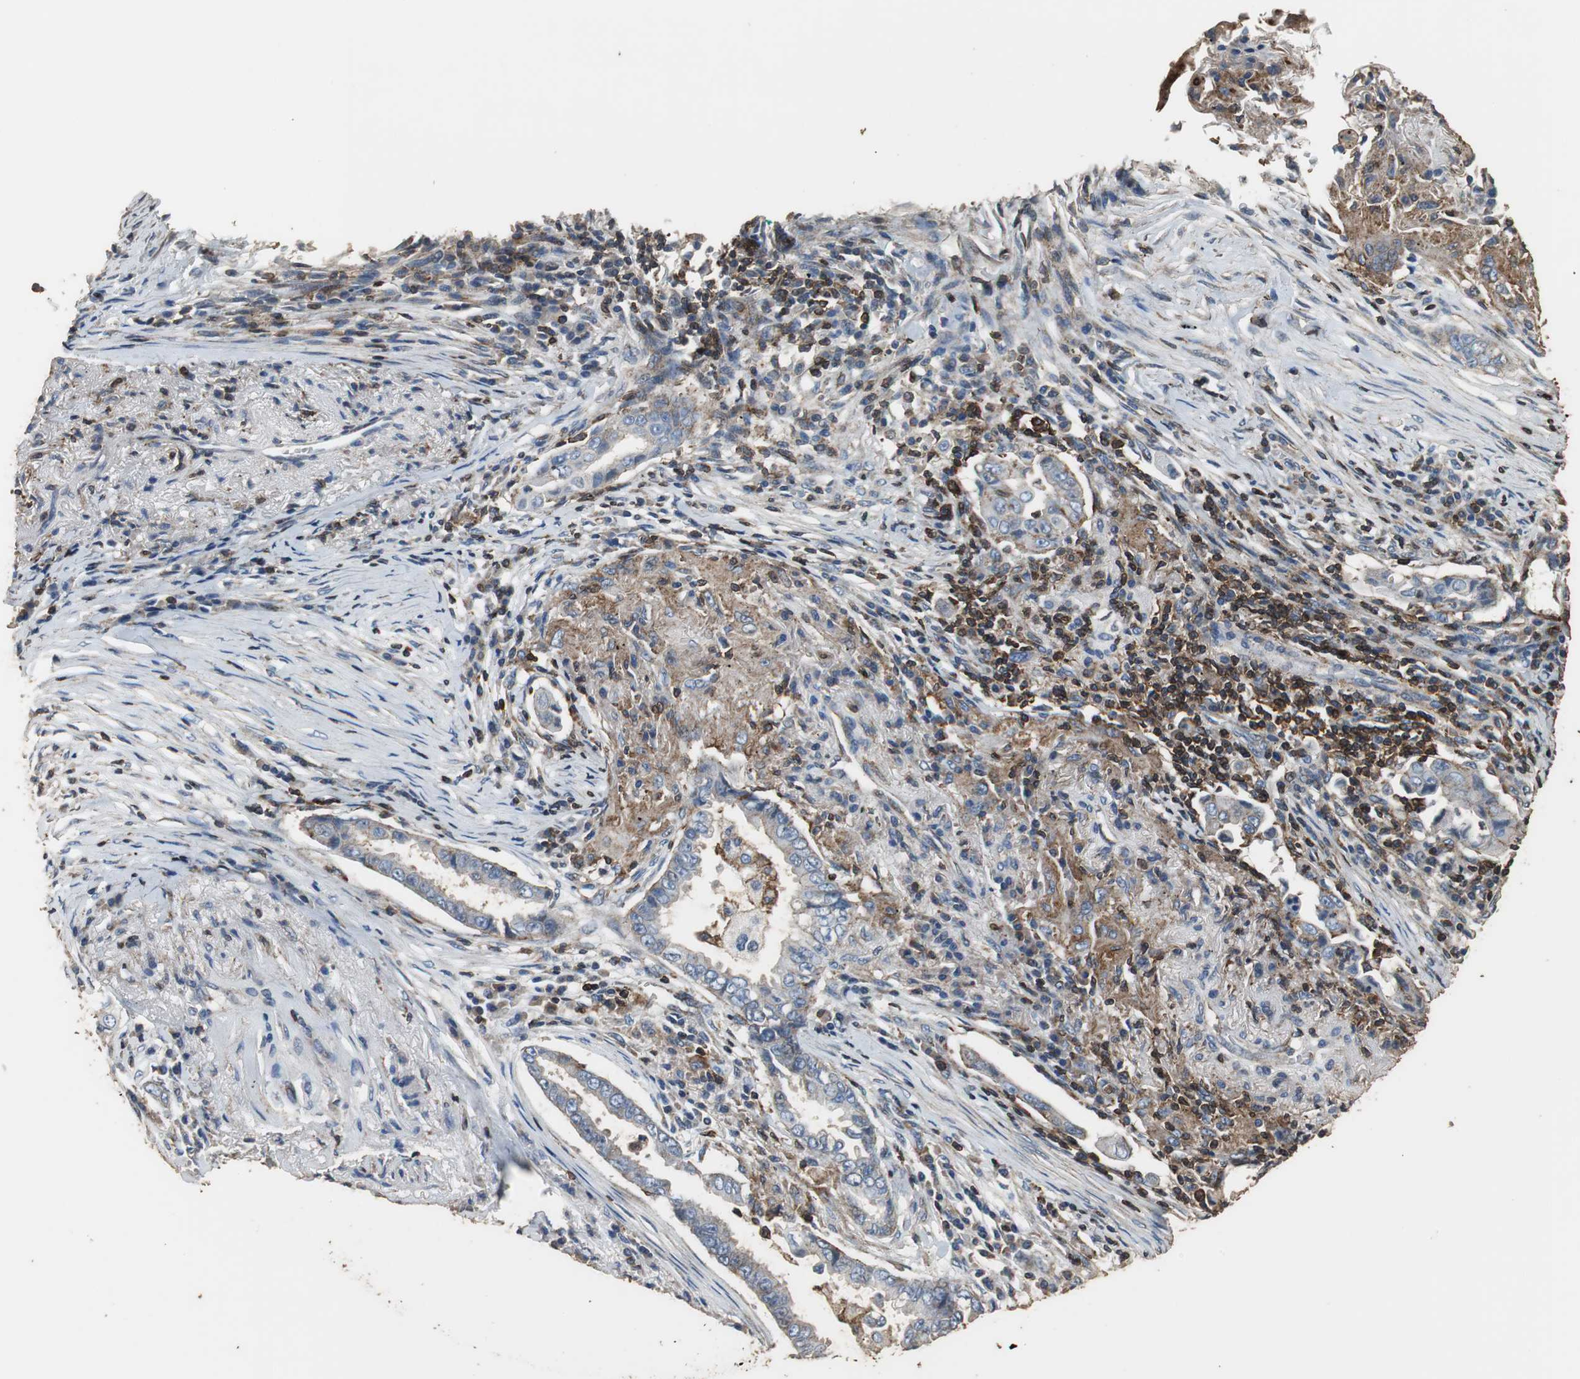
{"staining": {"intensity": "negative", "quantity": "none", "location": "none"}, "tissue": "lung cancer", "cell_type": "Tumor cells", "image_type": "cancer", "snomed": [{"axis": "morphology", "description": "Normal tissue, NOS"}, {"axis": "morphology", "description": "Inflammation, NOS"}, {"axis": "morphology", "description": "Adenocarcinoma, NOS"}, {"axis": "topography", "description": "Lung"}], "caption": "This is an IHC micrograph of lung adenocarcinoma. There is no expression in tumor cells.", "gene": "PRKRA", "patient": {"sex": "female", "age": 64}}